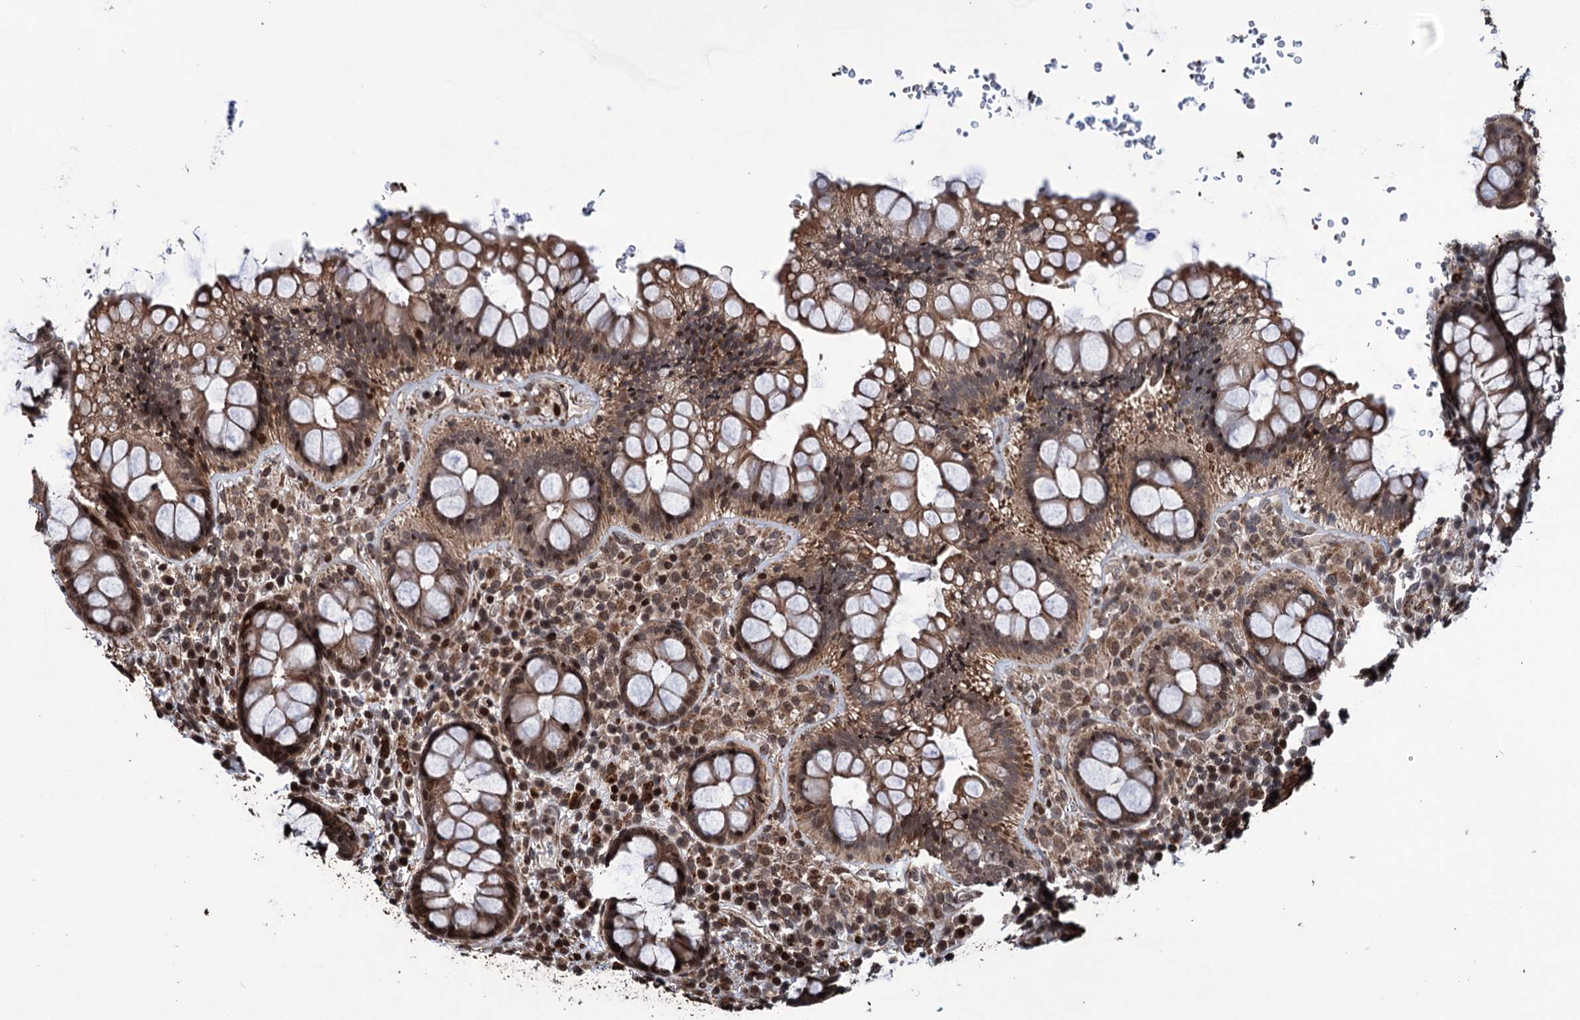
{"staining": {"intensity": "moderate", "quantity": ">75%", "location": "cytoplasmic/membranous,nuclear"}, "tissue": "rectum", "cell_type": "Glandular cells", "image_type": "normal", "snomed": [{"axis": "morphology", "description": "Normal tissue, NOS"}, {"axis": "topography", "description": "Rectum"}], "caption": "Moderate cytoplasmic/membranous,nuclear protein expression is seen in about >75% of glandular cells in rectum.", "gene": "EYA4", "patient": {"sex": "male", "age": 83}}